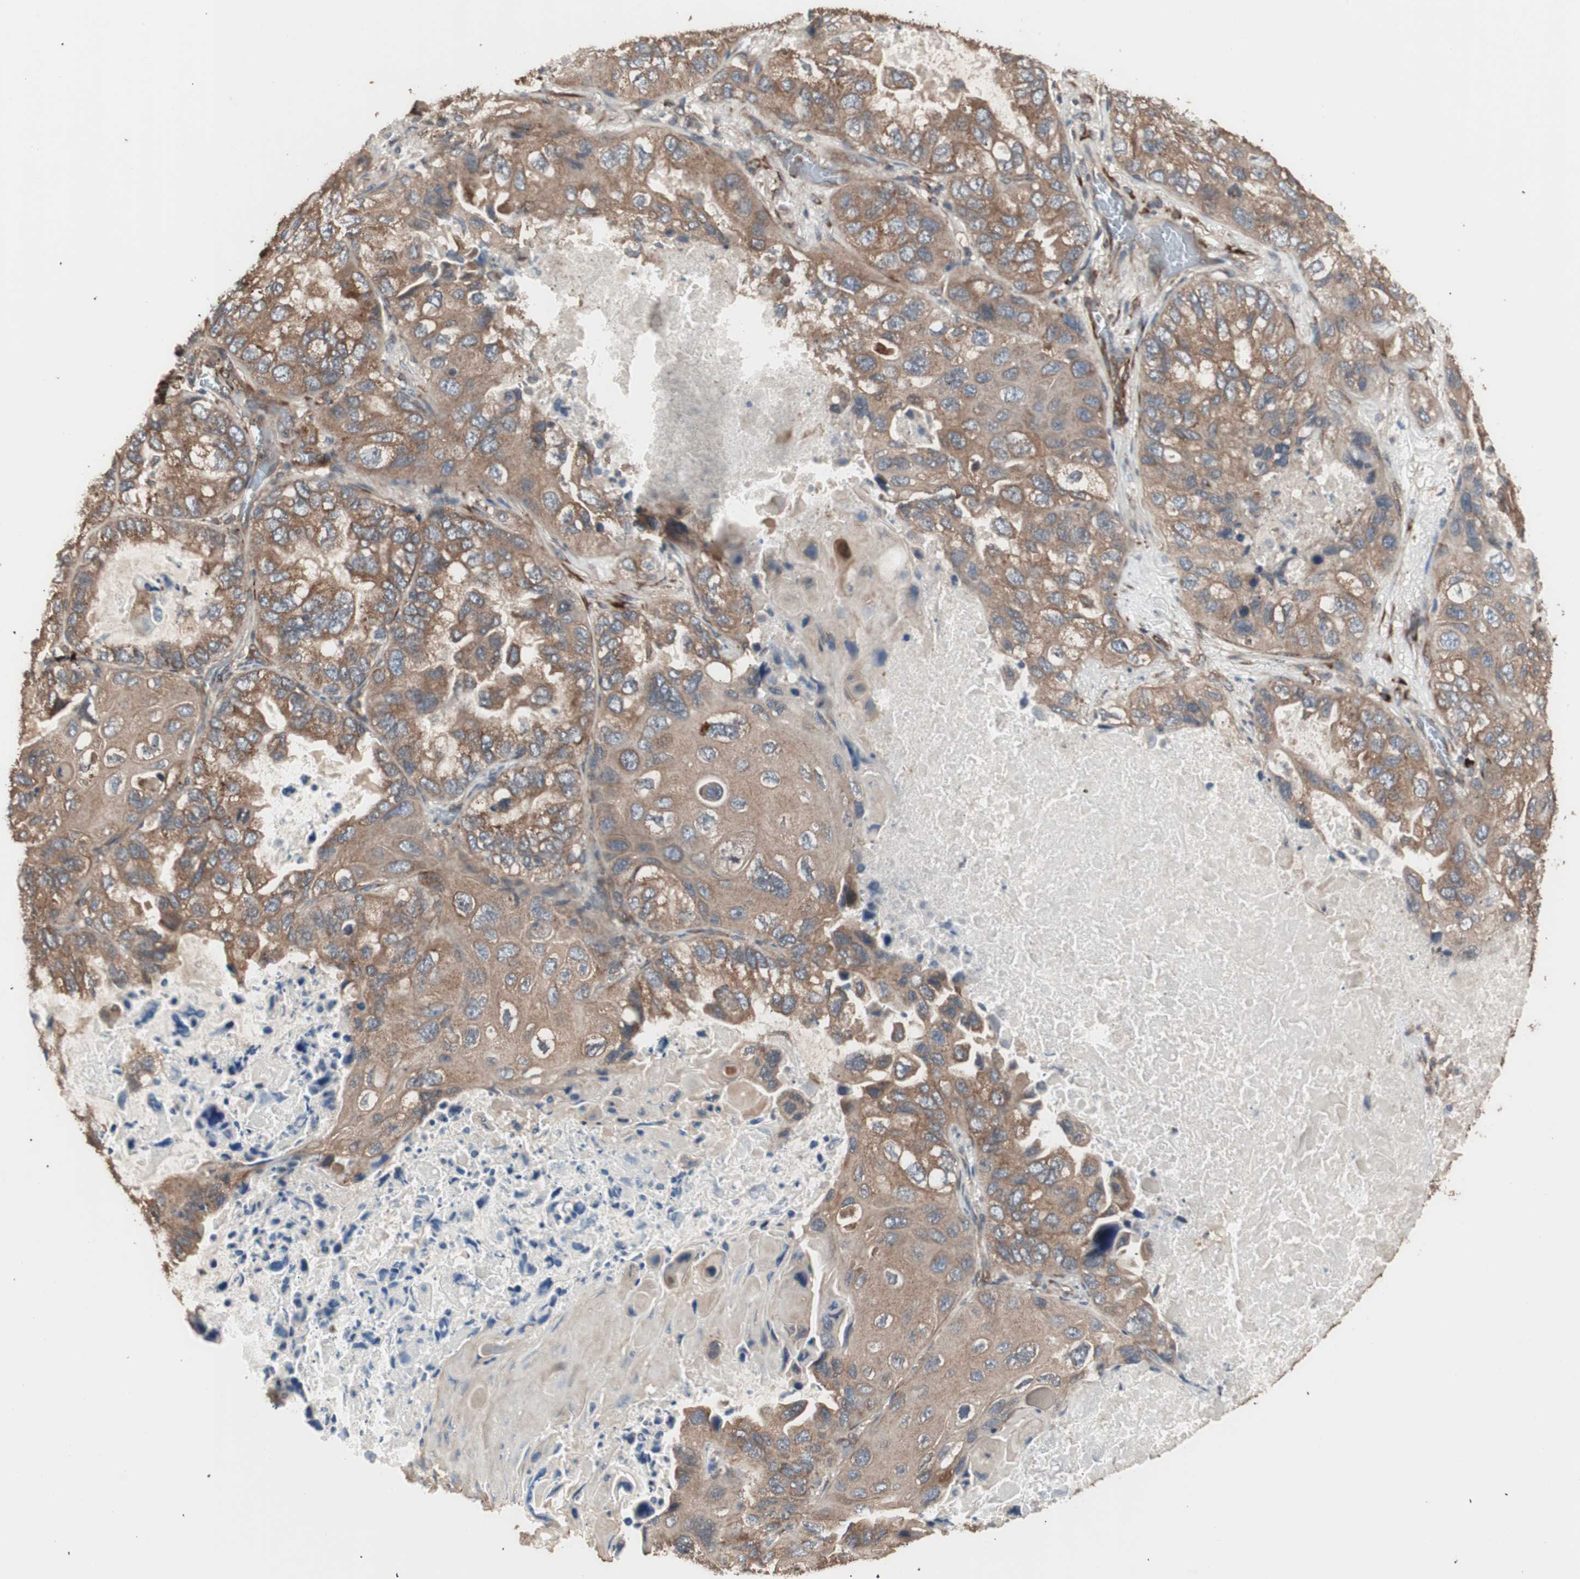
{"staining": {"intensity": "moderate", "quantity": ">75%", "location": "cytoplasmic/membranous"}, "tissue": "lung cancer", "cell_type": "Tumor cells", "image_type": "cancer", "snomed": [{"axis": "morphology", "description": "Squamous cell carcinoma, NOS"}, {"axis": "topography", "description": "Lung"}], "caption": "Brown immunohistochemical staining in squamous cell carcinoma (lung) displays moderate cytoplasmic/membranous expression in approximately >75% of tumor cells.", "gene": "LZTS1", "patient": {"sex": "female", "age": 73}}